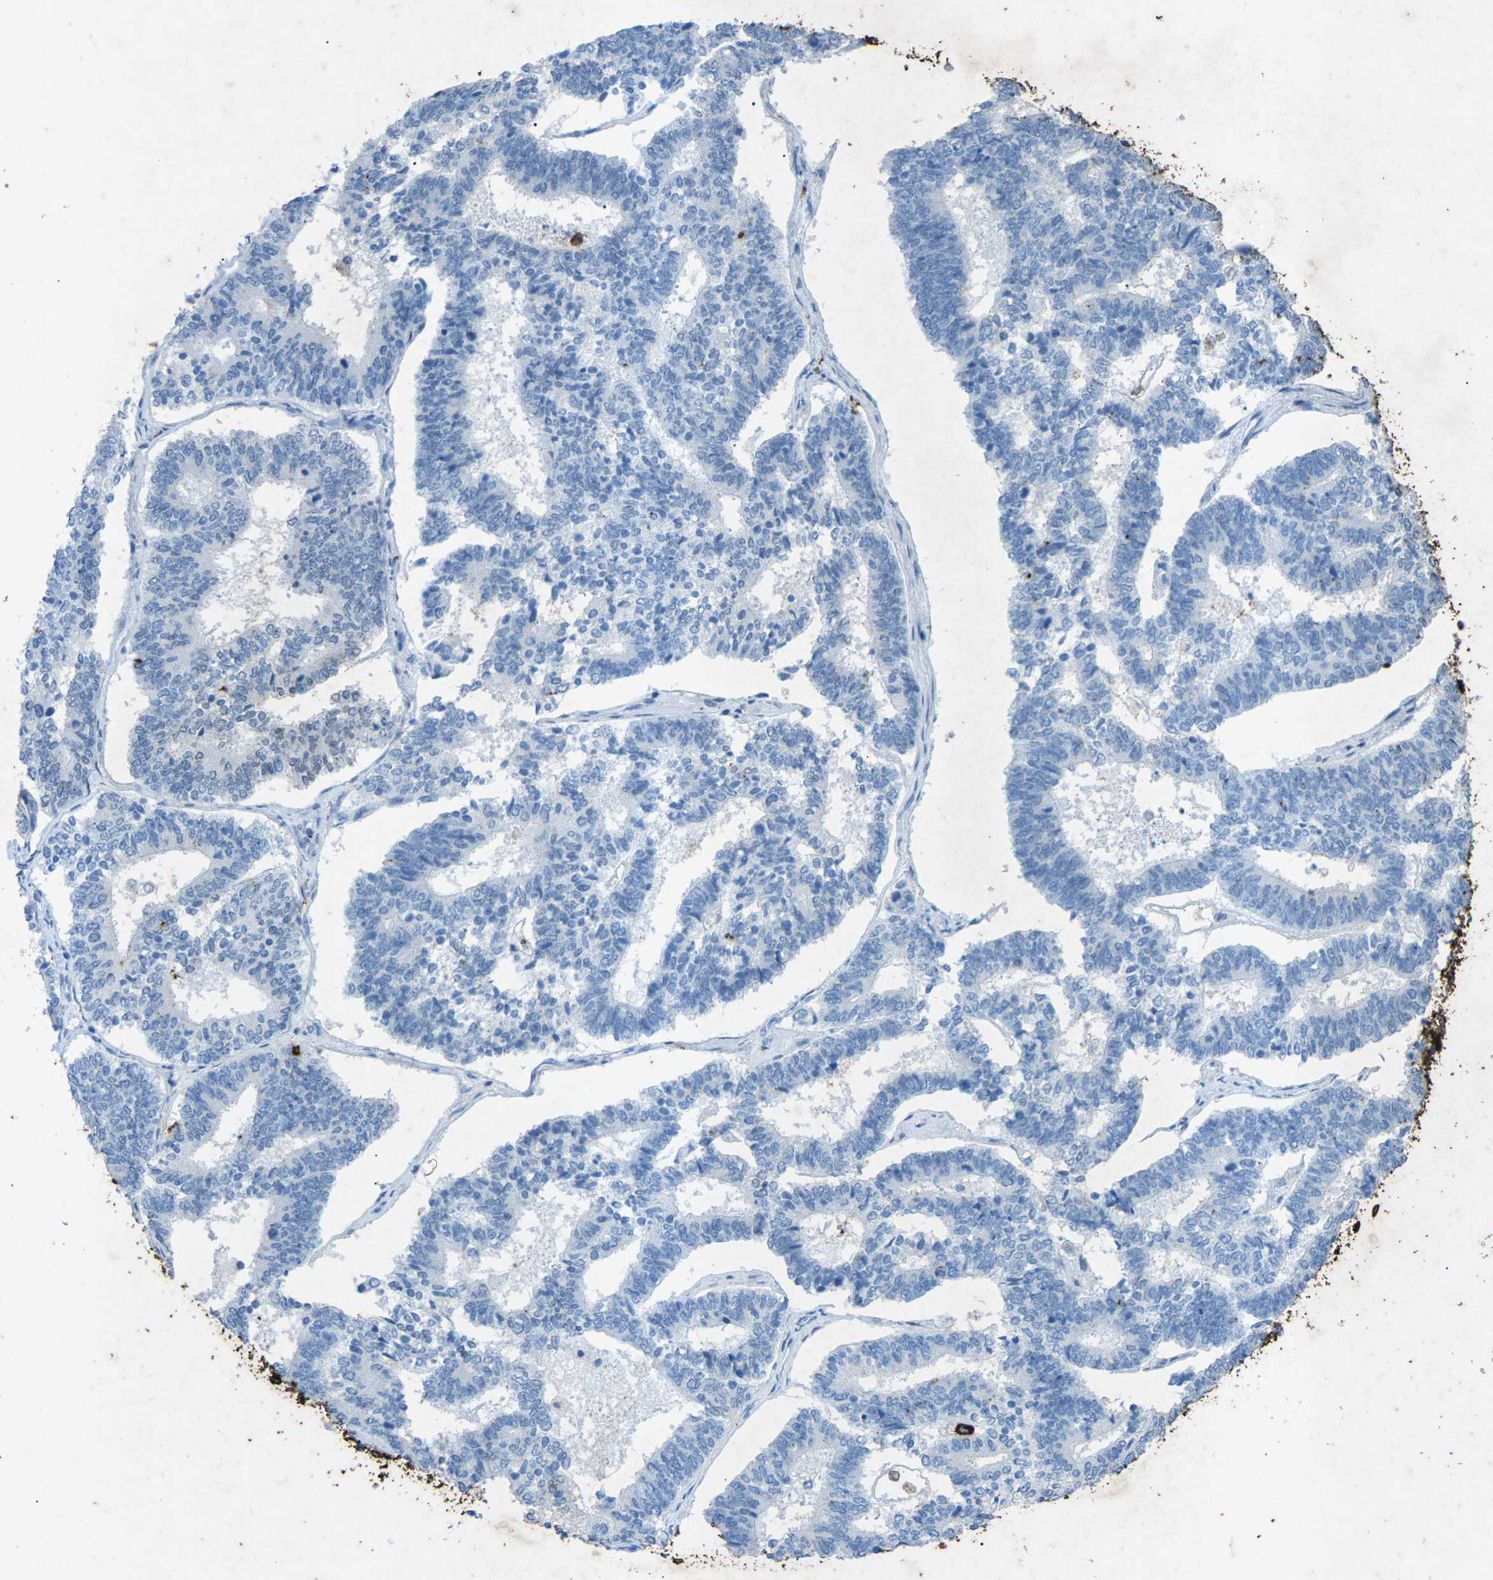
{"staining": {"intensity": "negative", "quantity": "none", "location": "none"}, "tissue": "endometrial cancer", "cell_type": "Tumor cells", "image_type": "cancer", "snomed": [{"axis": "morphology", "description": "Adenocarcinoma, NOS"}, {"axis": "topography", "description": "Endometrium"}], "caption": "DAB immunohistochemical staining of endometrial cancer reveals no significant positivity in tumor cells.", "gene": "CTAGE1", "patient": {"sex": "female", "age": 70}}